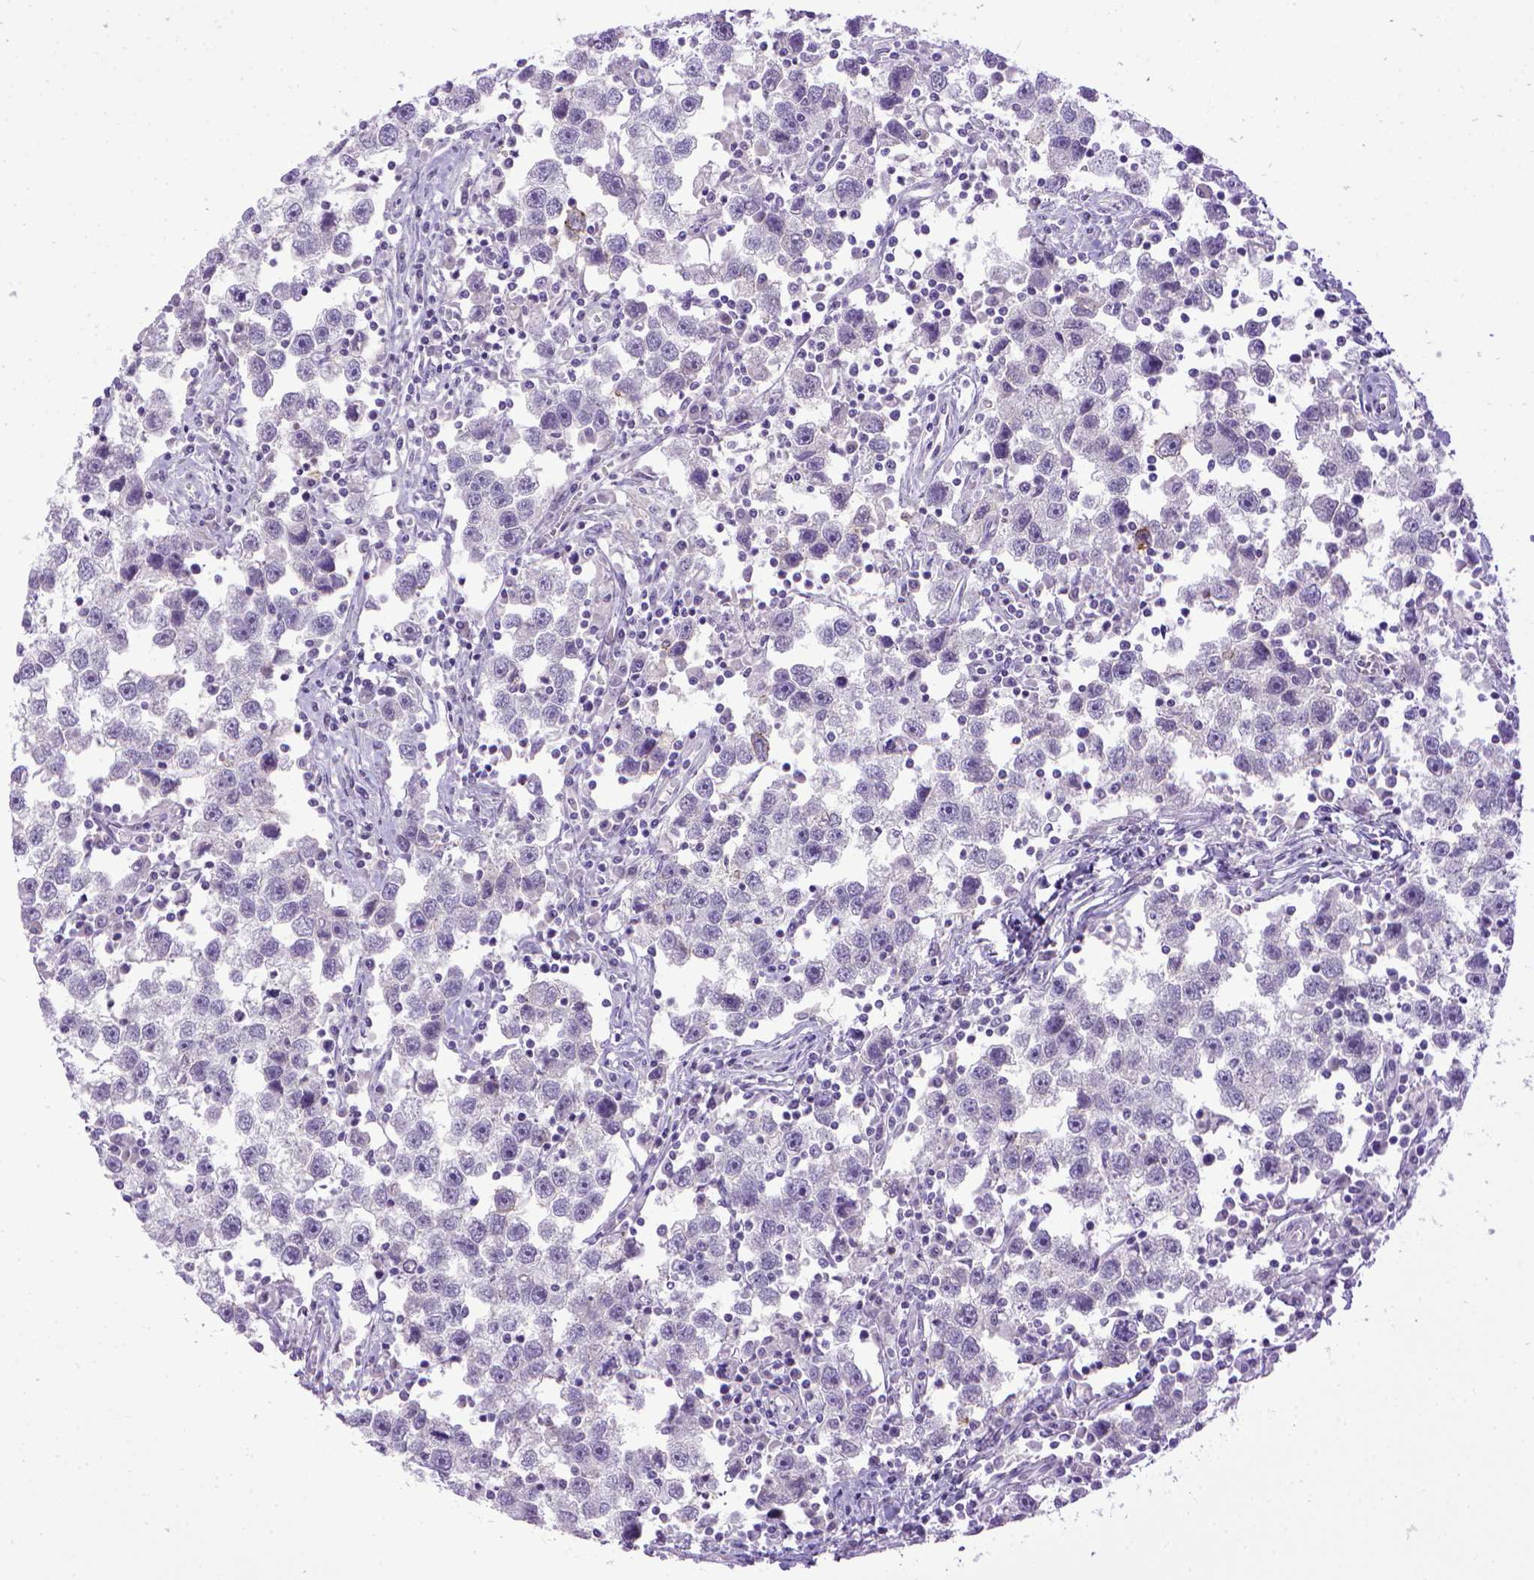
{"staining": {"intensity": "negative", "quantity": "none", "location": "none"}, "tissue": "testis cancer", "cell_type": "Tumor cells", "image_type": "cancer", "snomed": [{"axis": "morphology", "description": "Seminoma, NOS"}, {"axis": "topography", "description": "Testis"}], "caption": "A high-resolution photomicrograph shows immunohistochemistry staining of testis cancer (seminoma), which shows no significant expression in tumor cells.", "gene": "CDH1", "patient": {"sex": "male", "age": 30}}